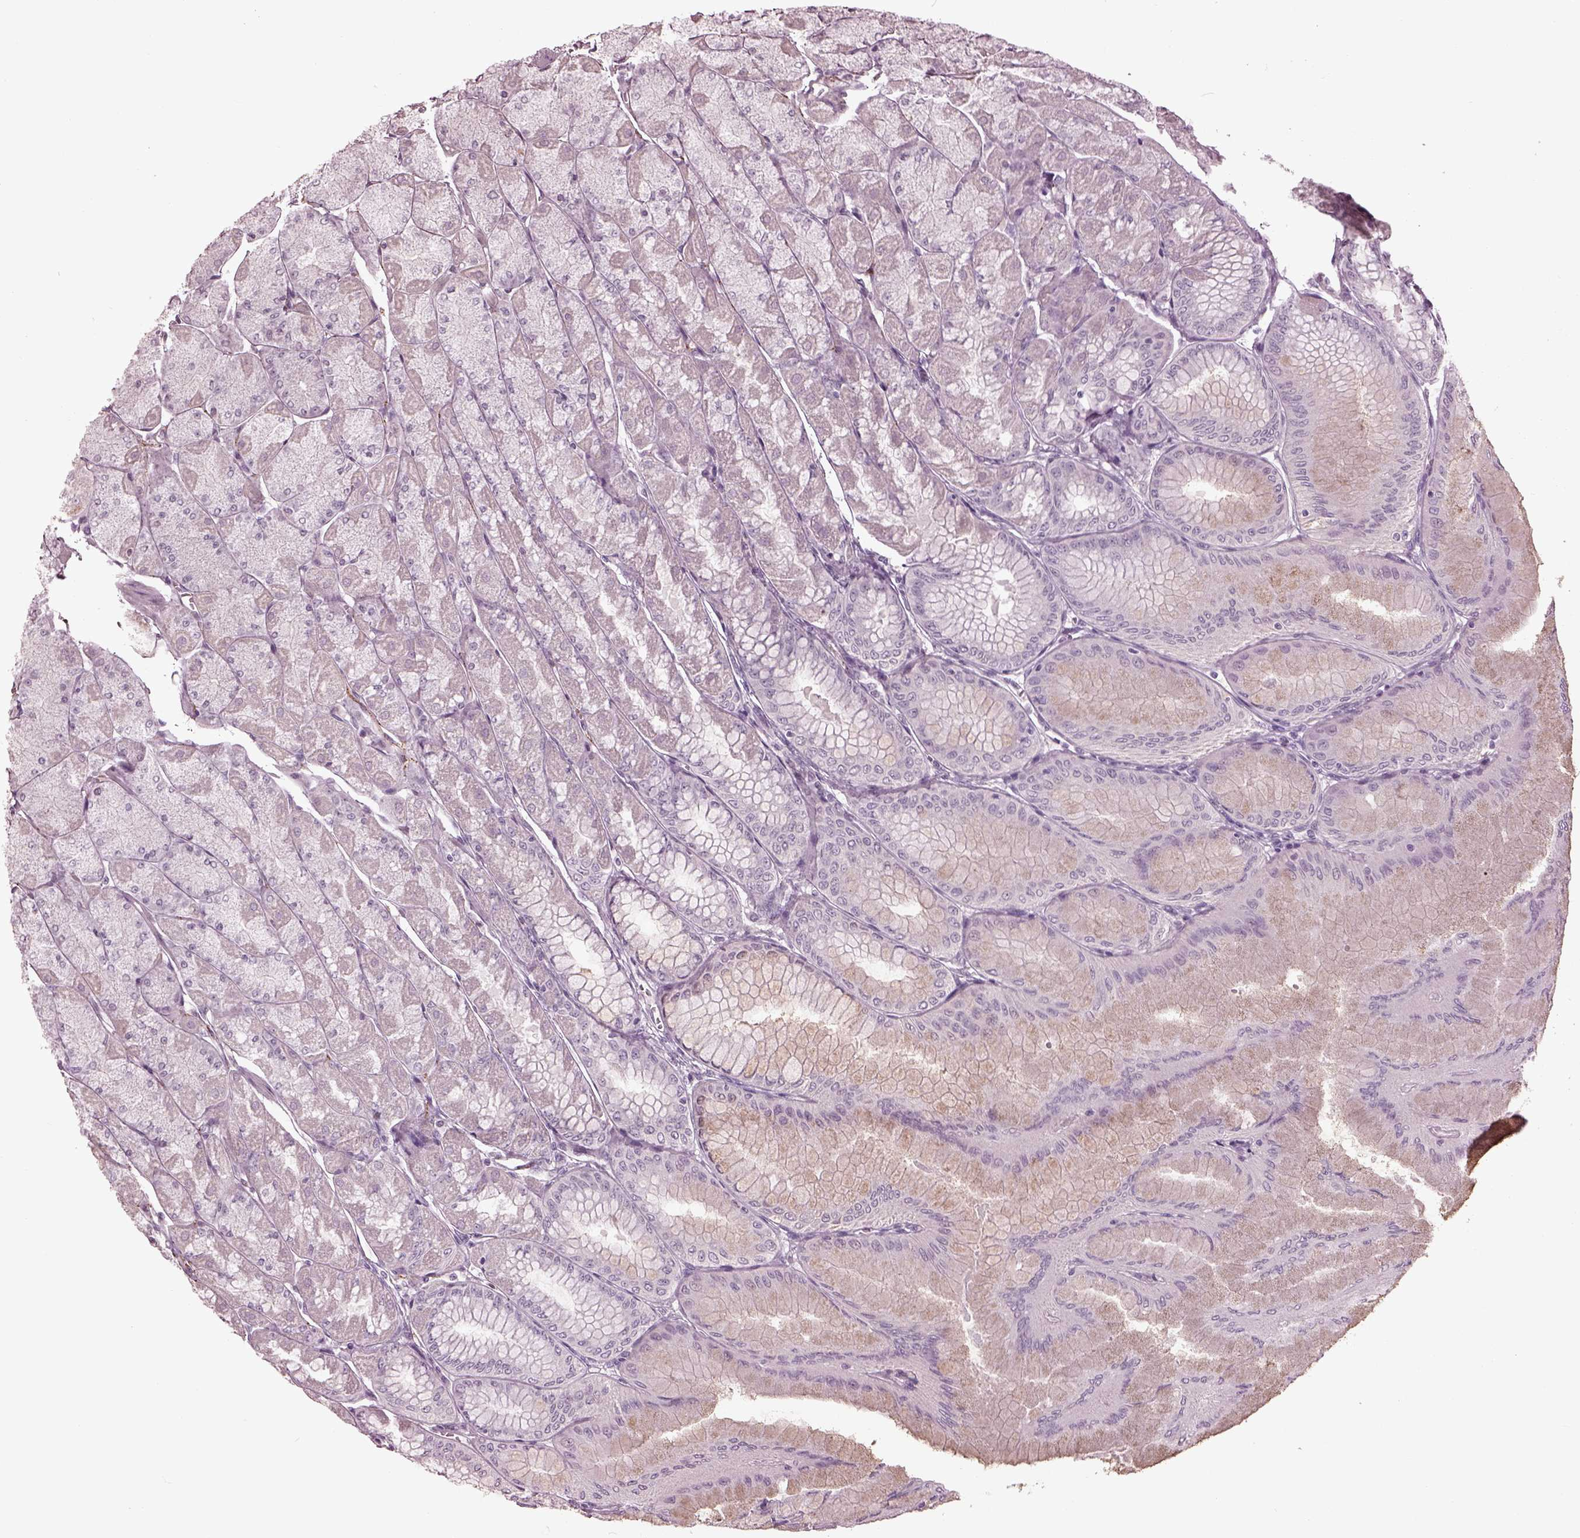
{"staining": {"intensity": "weak", "quantity": "<25%", "location": "cytoplasmic/membranous"}, "tissue": "stomach", "cell_type": "Glandular cells", "image_type": "normal", "snomed": [{"axis": "morphology", "description": "Normal tissue, NOS"}, {"axis": "topography", "description": "Stomach, upper"}], "caption": "Immunohistochemistry (IHC) of benign human stomach reveals no expression in glandular cells.", "gene": "GAL", "patient": {"sex": "male", "age": 60}}